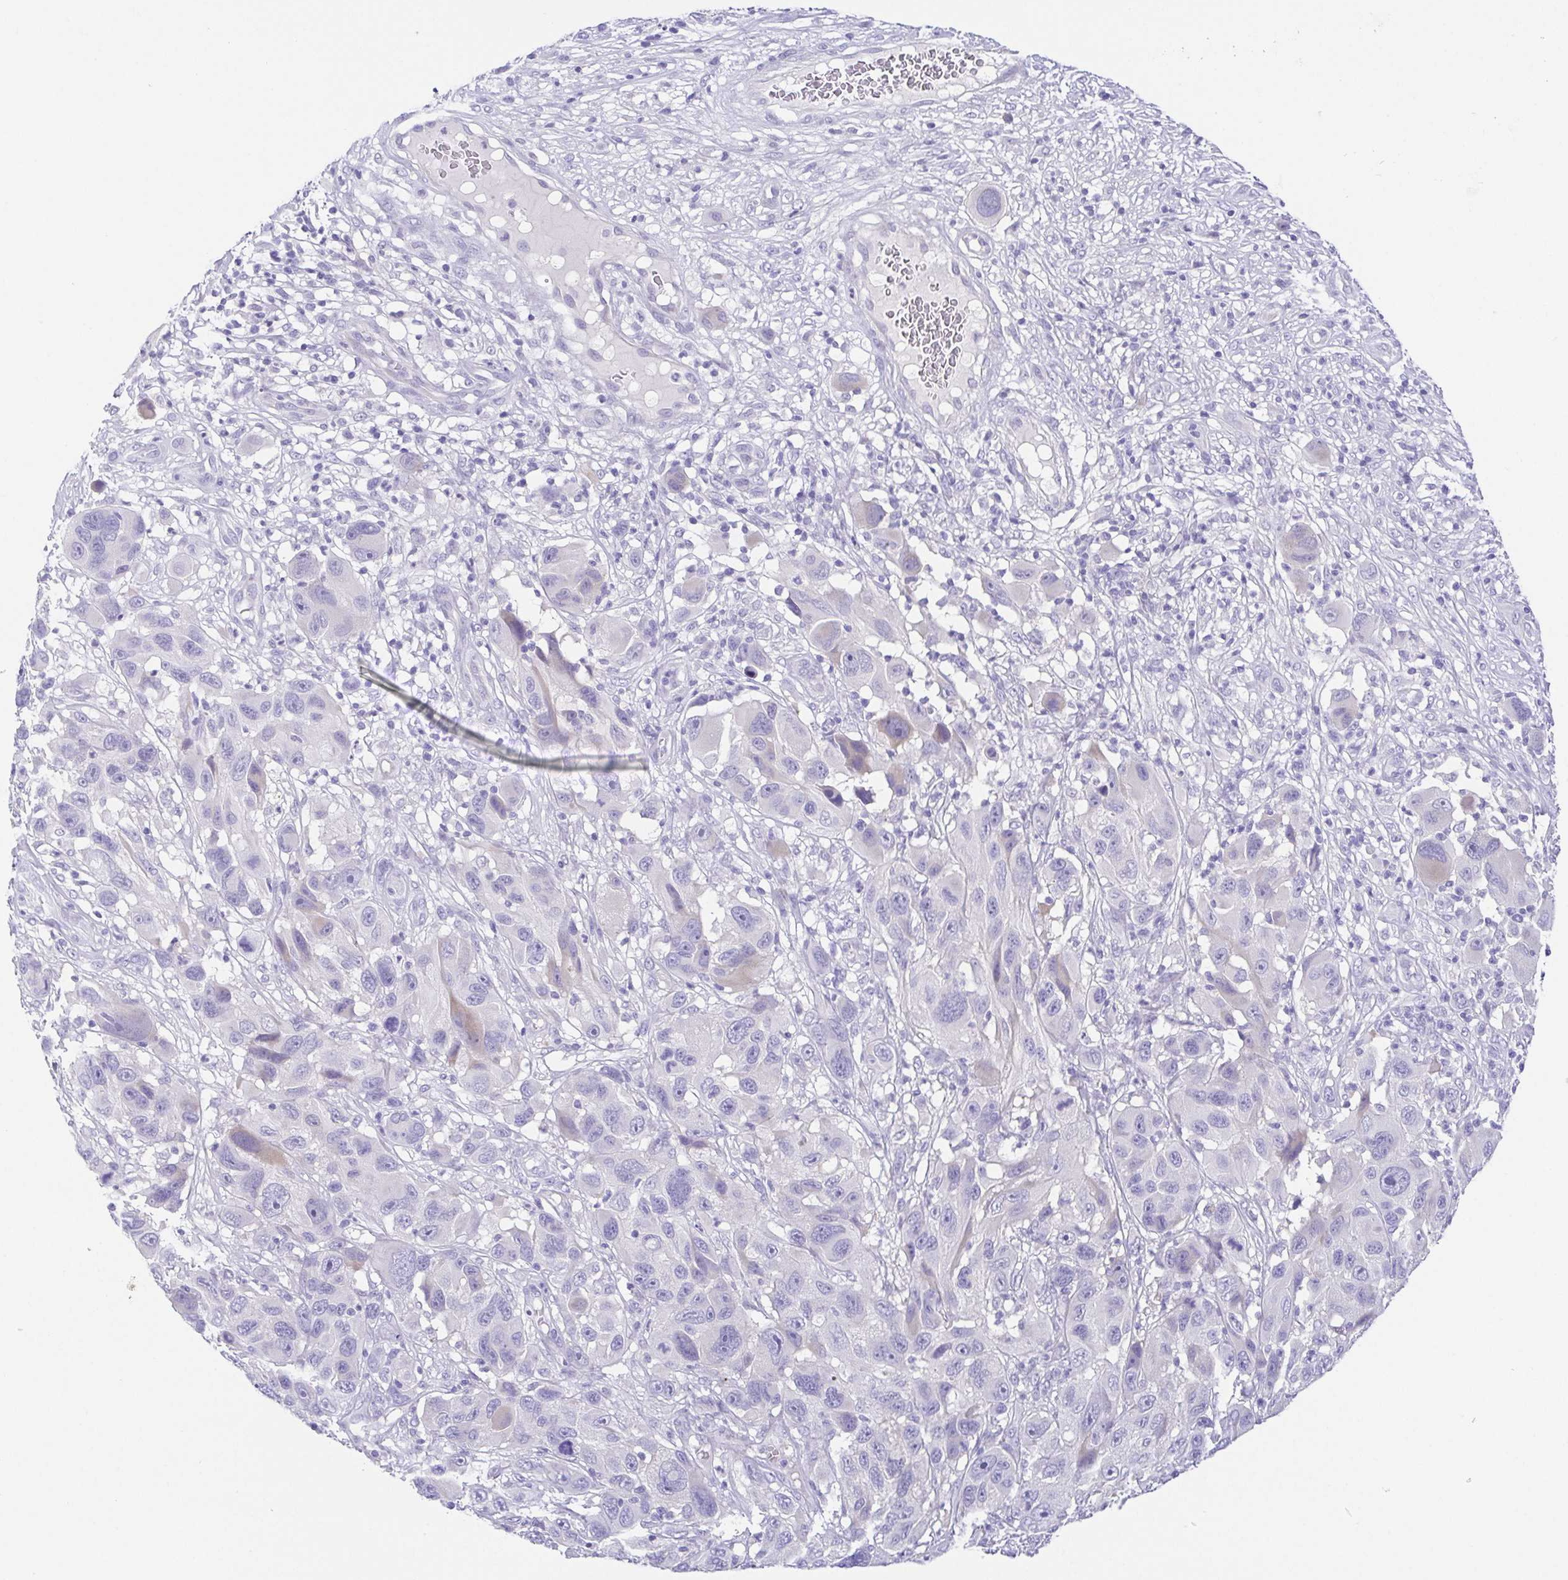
{"staining": {"intensity": "negative", "quantity": "none", "location": "none"}, "tissue": "melanoma", "cell_type": "Tumor cells", "image_type": "cancer", "snomed": [{"axis": "morphology", "description": "Malignant melanoma, NOS"}, {"axis": "topography", "description": "Skin"}], "caption": "This is an immunohistochemistry (IHC) photomicrograph of human malignant melanoma. There is no staining in tumor cells.", "gene": "HAPLN2", "patient": {"sex": "male", "age": 53}}